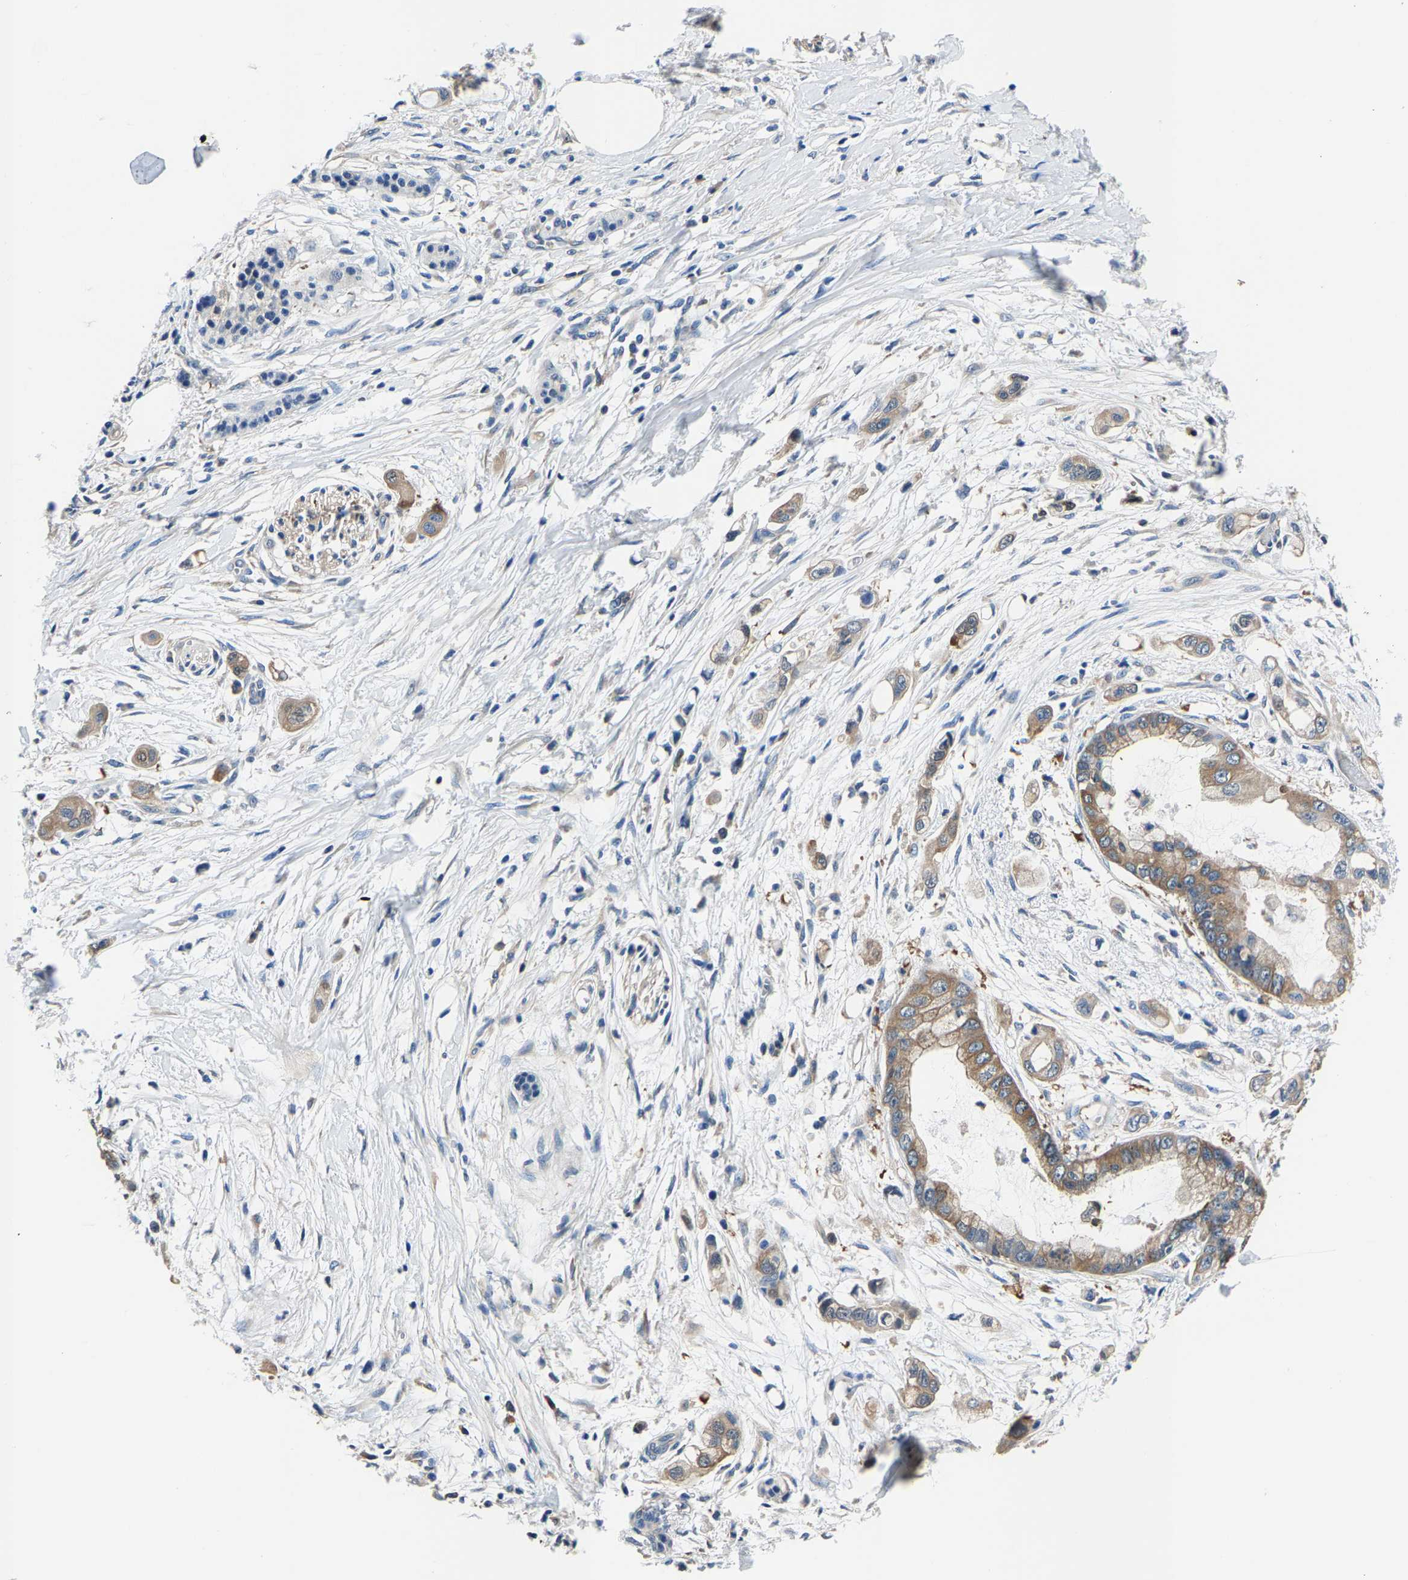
{"staining": {"intensity": "moderate", "quantity": ">75%", "location": "cytoplasmic/membranous"}, "tissue": "pancreatic cancer", "cell_type": "Tumor cells", "image_type": "cancer", "snomed": [{"axis": "morphology", "description": "Adenocarcinoma, NOS"}, {"axis": "topography", "description": "Pancreas"}], "caption": "Protein staining reveals moderate cytoplasmic/membranous expression in about >75% of tumor cells in pancreatic cancer. (DAB (3,3'-diaminobenzidine) IHC, brown staining for protein, blue staining for nuclei).", "gene": "ALDOB", "patient": {"sex": "male", "age": 59}}